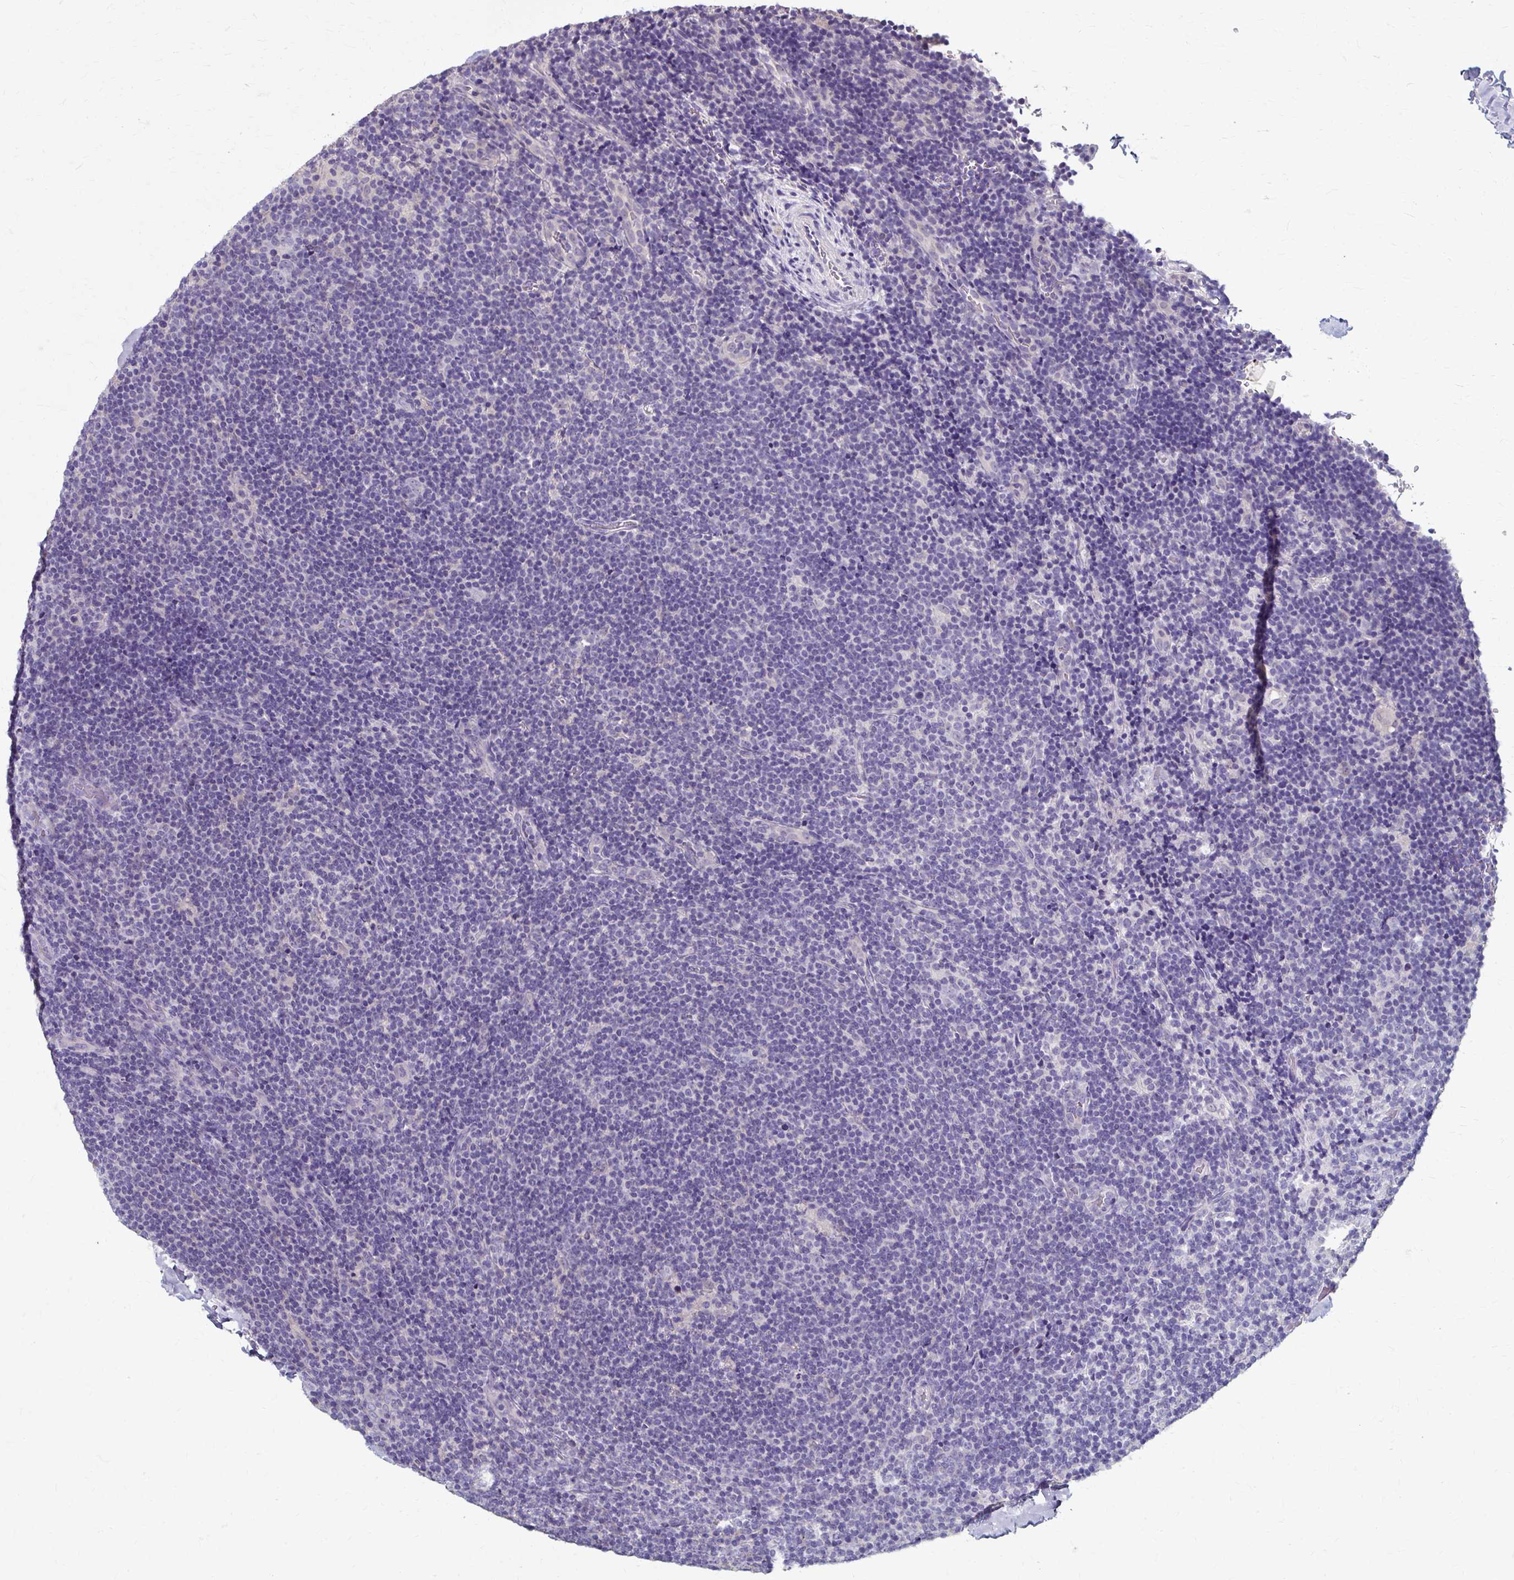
{"staining": {"intensity": "negative", "quantity": "none", "location": "none"}, "tissue": "lymphoma", "cell_type": "Tumor cells", "image_type": "cancer", "snomed": [{"axis": "morphology", "description": "Hodgkin's disease, NOS"}, {"axis": "topography", "description": "Lymph node"}], "caption": "Lymphoma stained for a protein using immunohistochemistry (IHC) displays no staining tumor cells.", "gene": "KLHL24", "patient": {"sex": "female", "age": 57}}